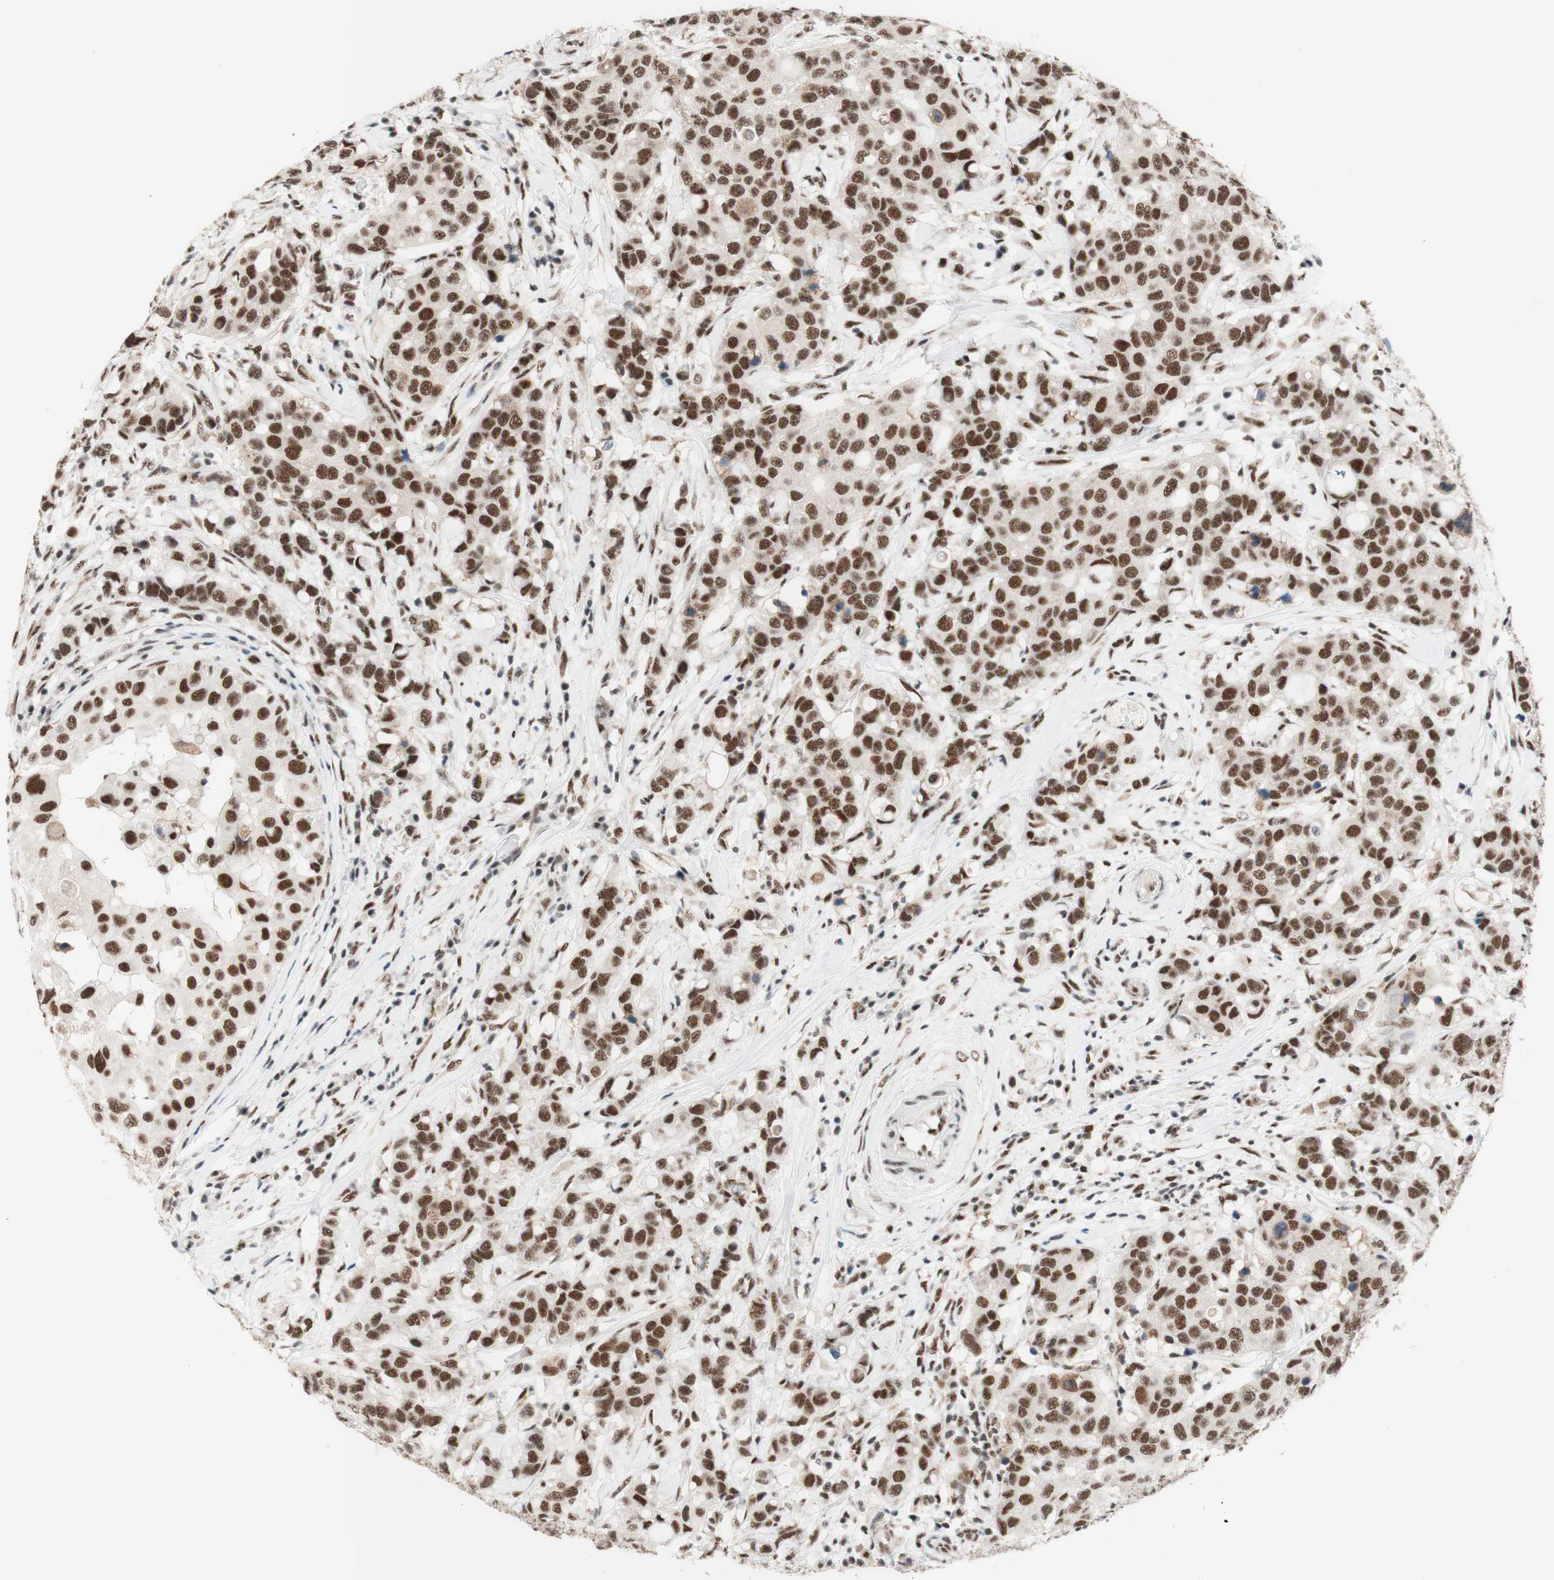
{"staining": {"intensity": "strong", "quantity": ">75%", "location": "nuclear"}, "tissue": "breast cancer", "cell_type": "Tumor cells", "image_type": "cancer", "snomed": [{"axis": "morphology", "description": "Duct carcinoma"}, {"axis": "topography", "description": "Breast"}], "caption": "Approximately >75% of tumor cells in breast cancer display strong nuclear protein positivity as visualized by brown immunohistochemical staining.", "gene": "PRPF19", "patient": {"sex": "female", "age": 27}}